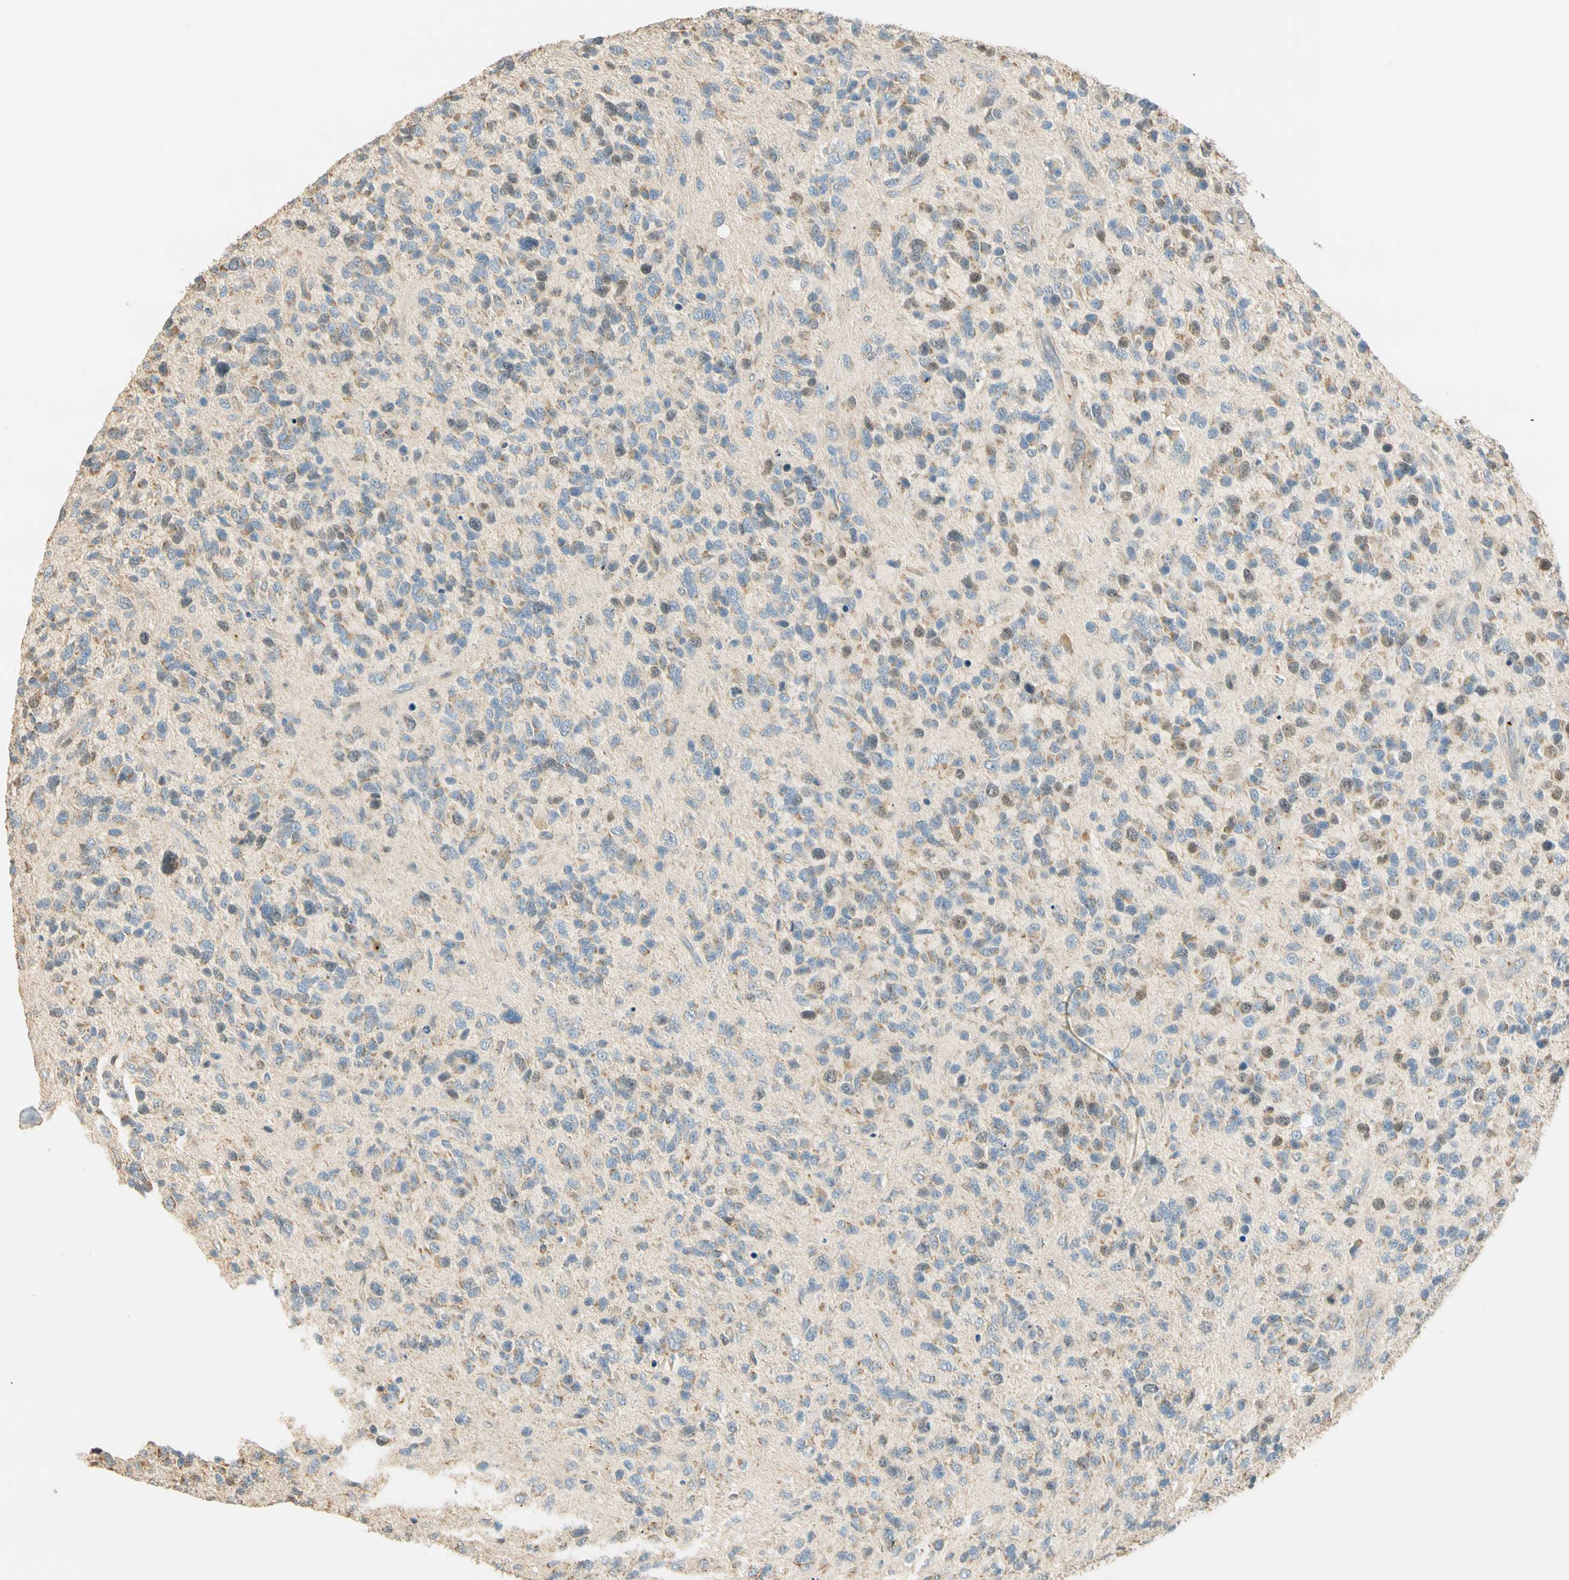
{"staining": {"intensity": "weak", "quantity": "25%-75%", "location": "nuclear"}, "tissue": "glioma", "cell_type": "Tumor cells", "image_type": "cancer", "snomed": [{"axis": "morphology", "description": "Glioma, malignant, High grade"}, {"axis": "topography", "description": "Brain"}], "caption": "High-magnification brightfield microscopy of glioma stained with DAB (3,3'-diaminobenzidine) (brown) and counterstained with hematoxylin (blue). tumor cells exhibit weak nuclear staining is appreciated in approximately25%-75% of cells.", "gene": "RAD18", "patient": {"sex": "female", "age": 58}}